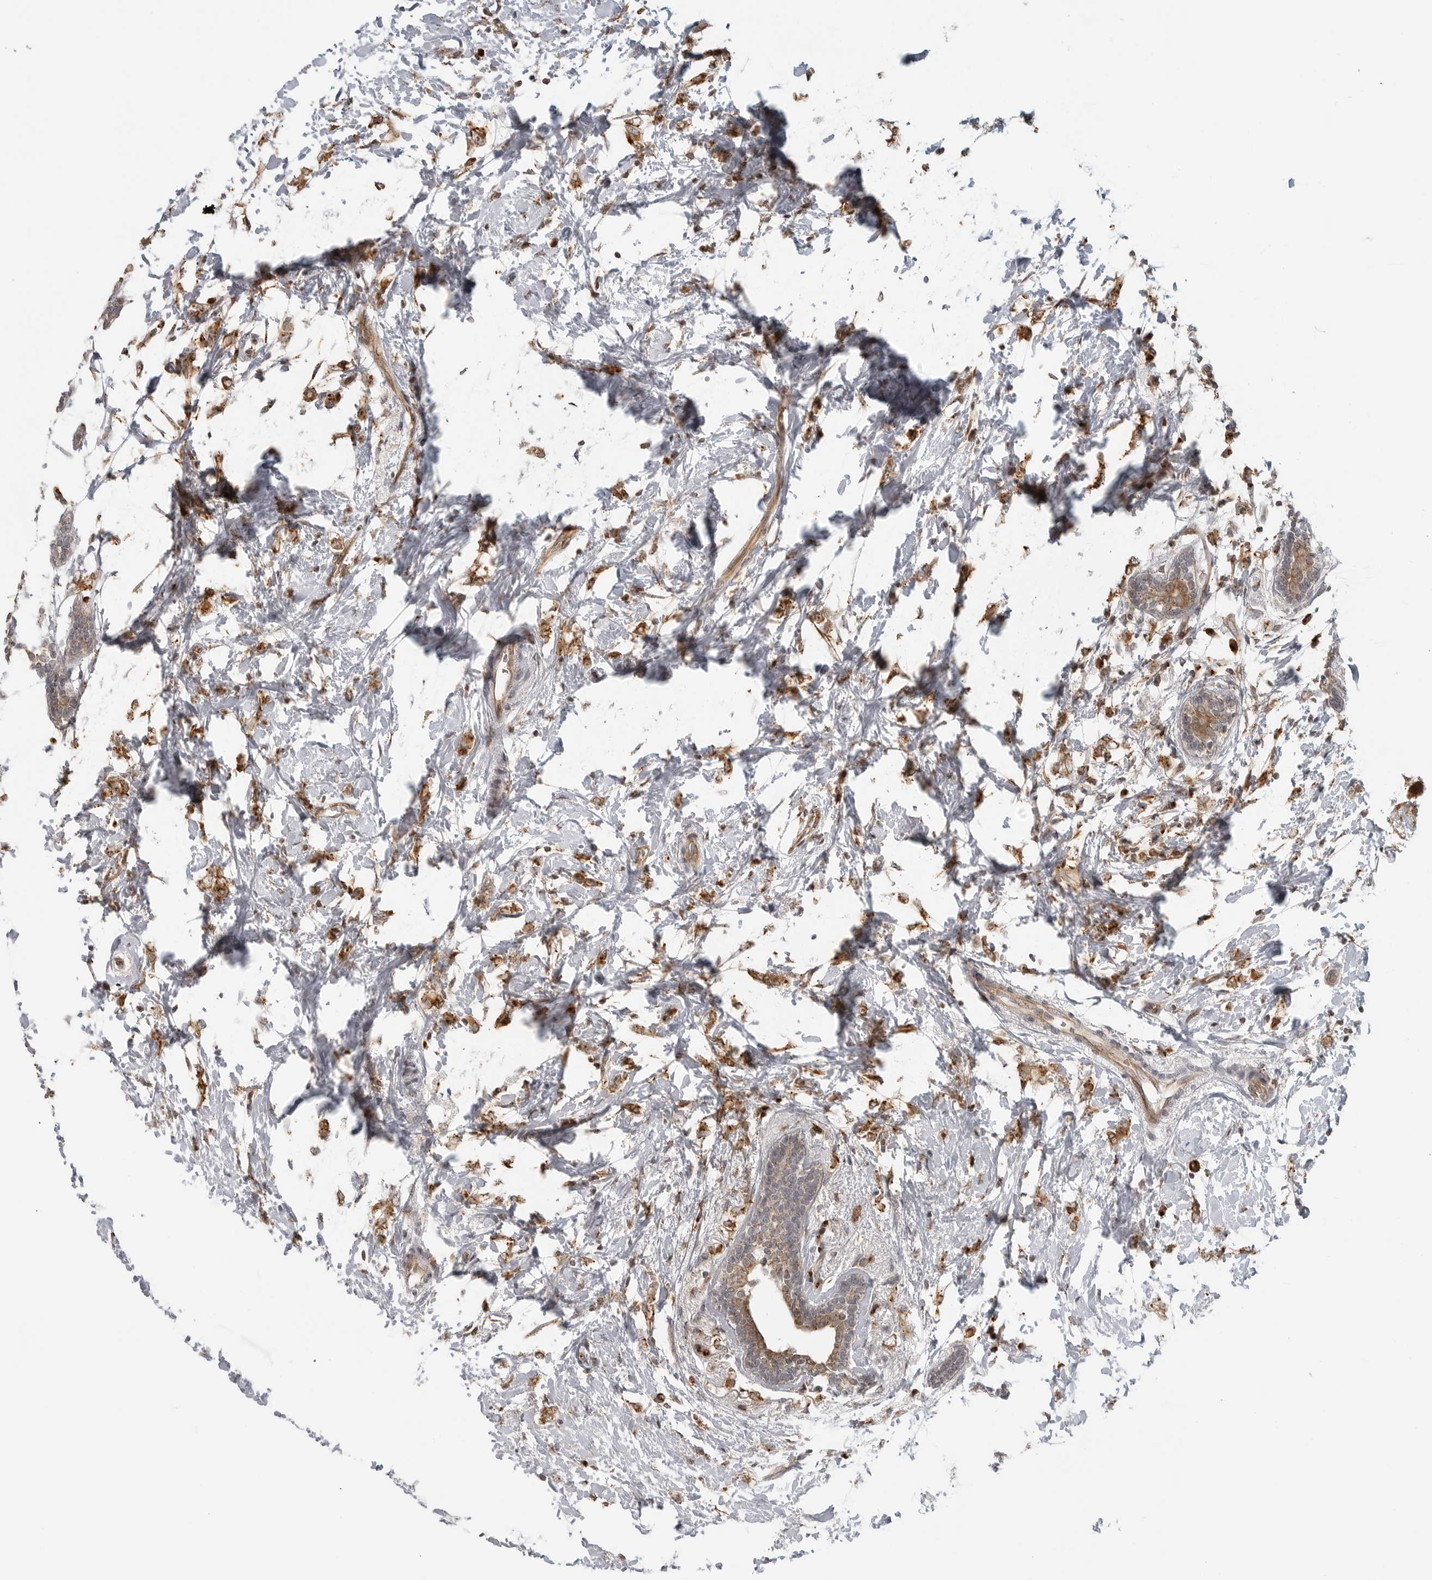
{"staining": {"intensity": "moderate", "quantity": ">75%", "location": "cytoplasmic/membranous"}, "tissue": "breast cancer", "cell_type": "Tumor cells", "image_type": "cancer", "snomed": [{"axis": "morphology", "description": "Normal tissue, NOS"}, {"axis": "morphology", "description": "Lobular carcinoma"}, {"axis": "topography", "description": "Breast"}], "caption": "Human breast lobular carcinoma stained for a protein (brown) exhibits moderate cytoplasmic/membranous positive positivity in approximately >75% of tumor cells.", "gene": "COPA", "patient": {"sex": "female", "age": 47}}